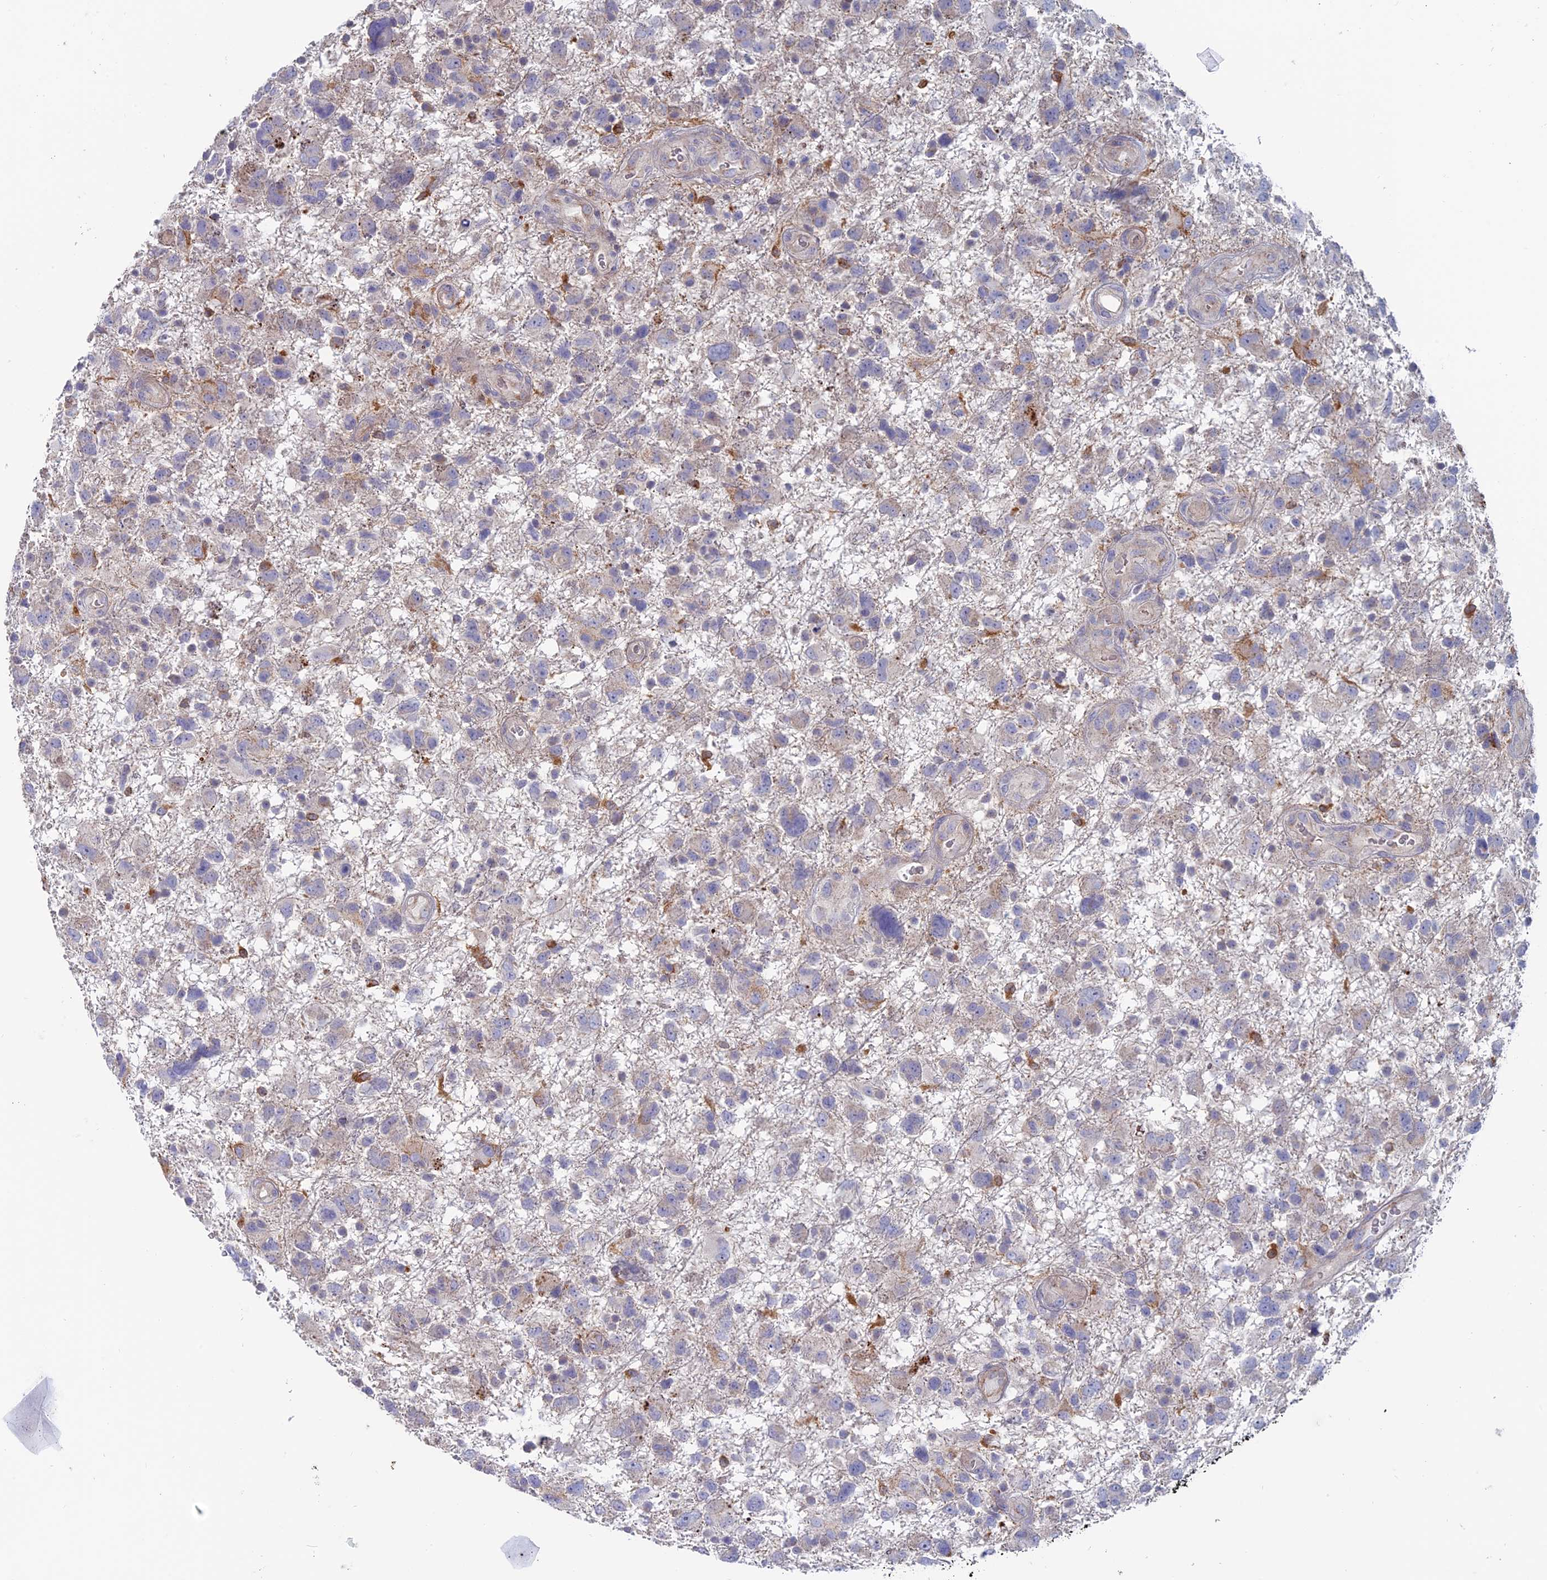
{"staining": {"intensity": "negative", "quantity": "none", "location": "none"}, "tissue": "glioma", "cell_type": "Tumor cells", "image_type": "cancer", "snomed": [{"axis": "morphology", "description": "Glioma, malignant, High grade"}, {"axis": "topography", "description": "Brain"}], "caption": "A micrograph of human malignant high-grade glioma is negative for staining in tumor cells.", "gene": "TBC1D30", "patient": {"sex": "male", "age": 61}}